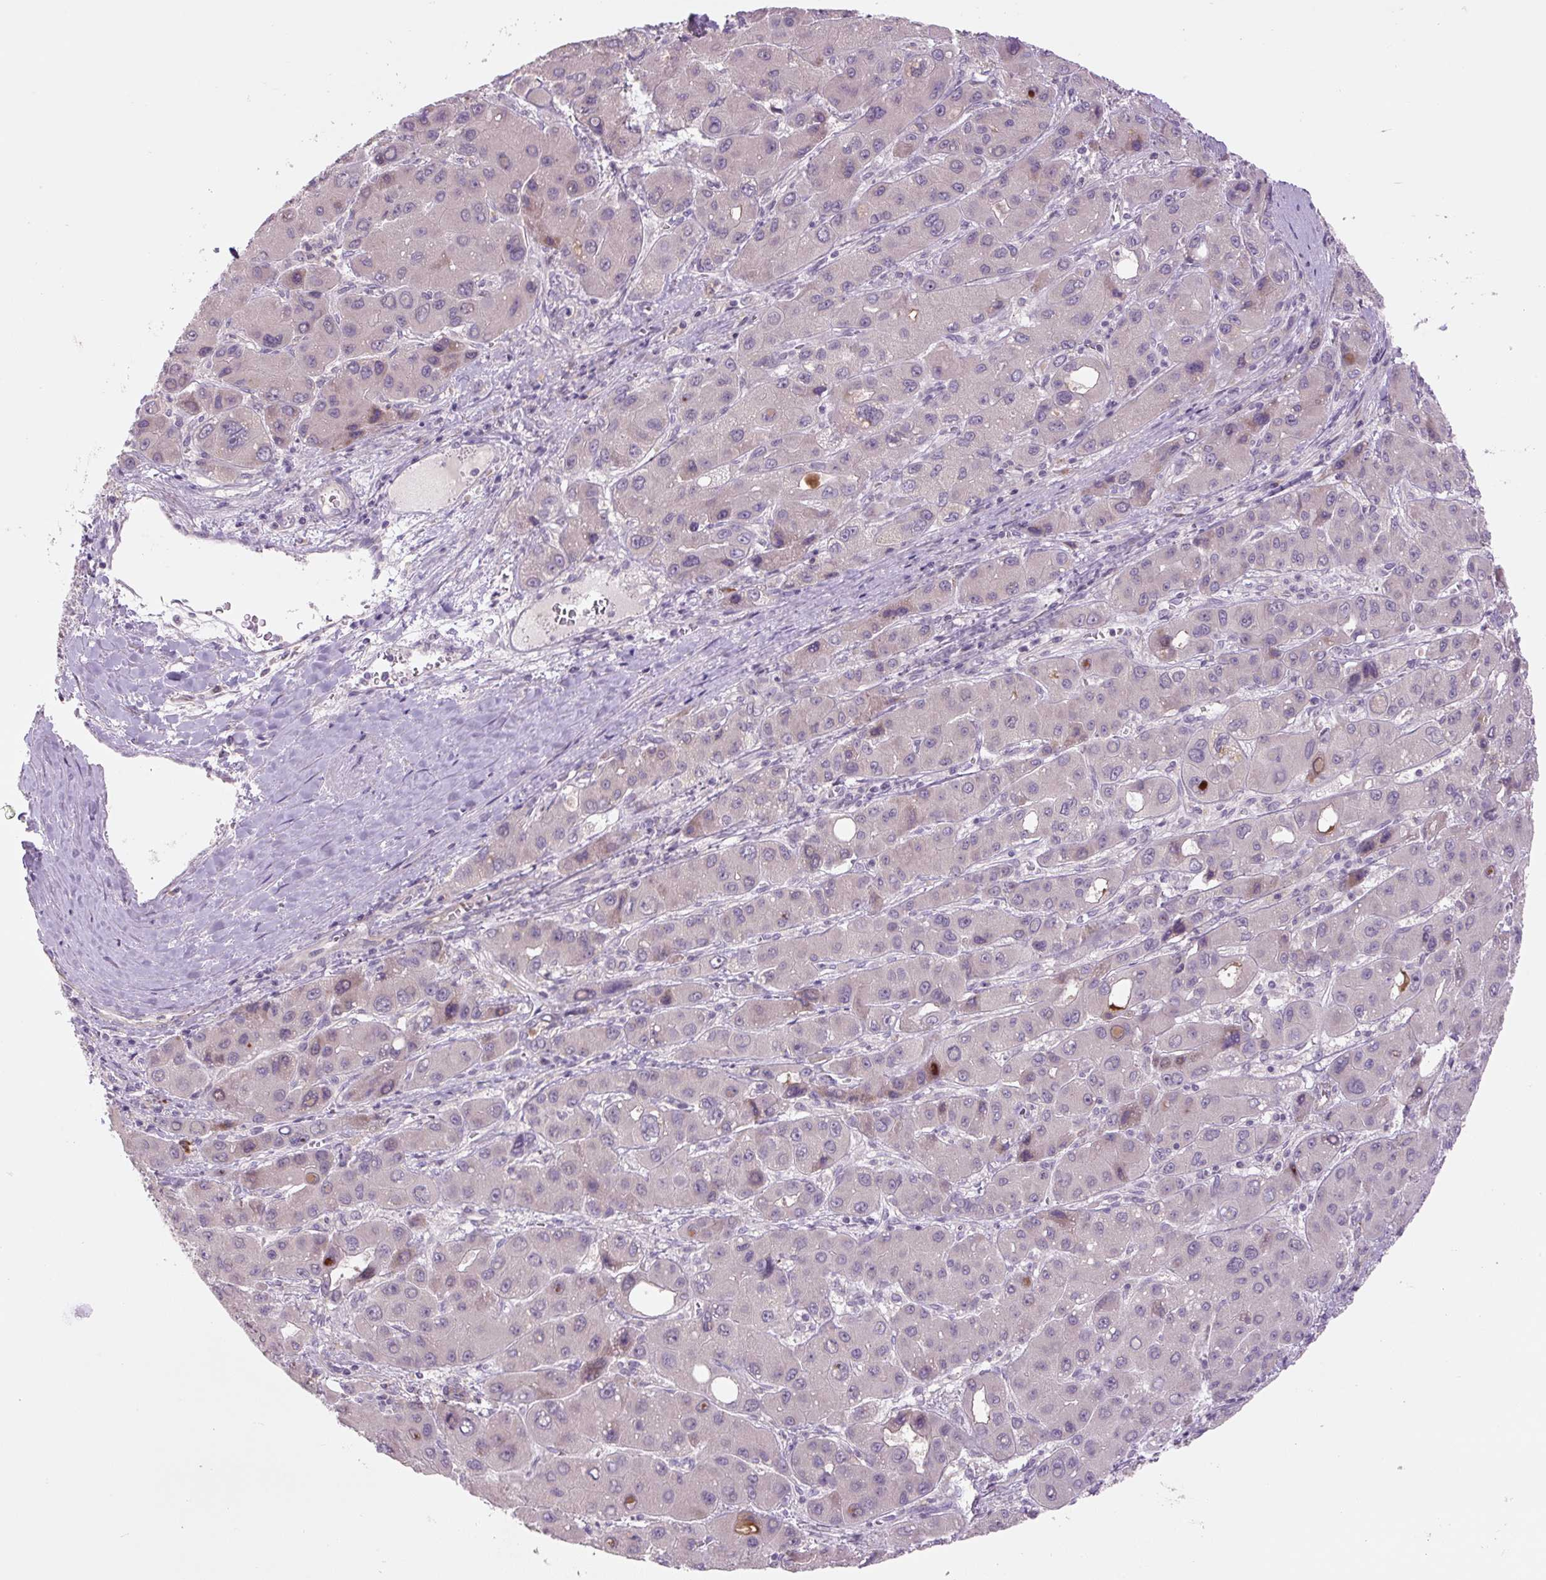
{"staining": {"intensity": "negative", "quantity": "none", "location": "none"}, "tissue": "liver cancer", "cell_type": "Tumor cells", "image_type": "cancer", "snomed": [{"axis": "morphology", "description": "Carcinoma, Hepatocellular, NOS"}, {"axis": "topography", "description": "Liver"}], "caption": "Photomicrograph shows no significant protein staining in tumor cells of liver cancer.", "gene": "TMEM100", "patient": {"sex": "male", "age": 55}}